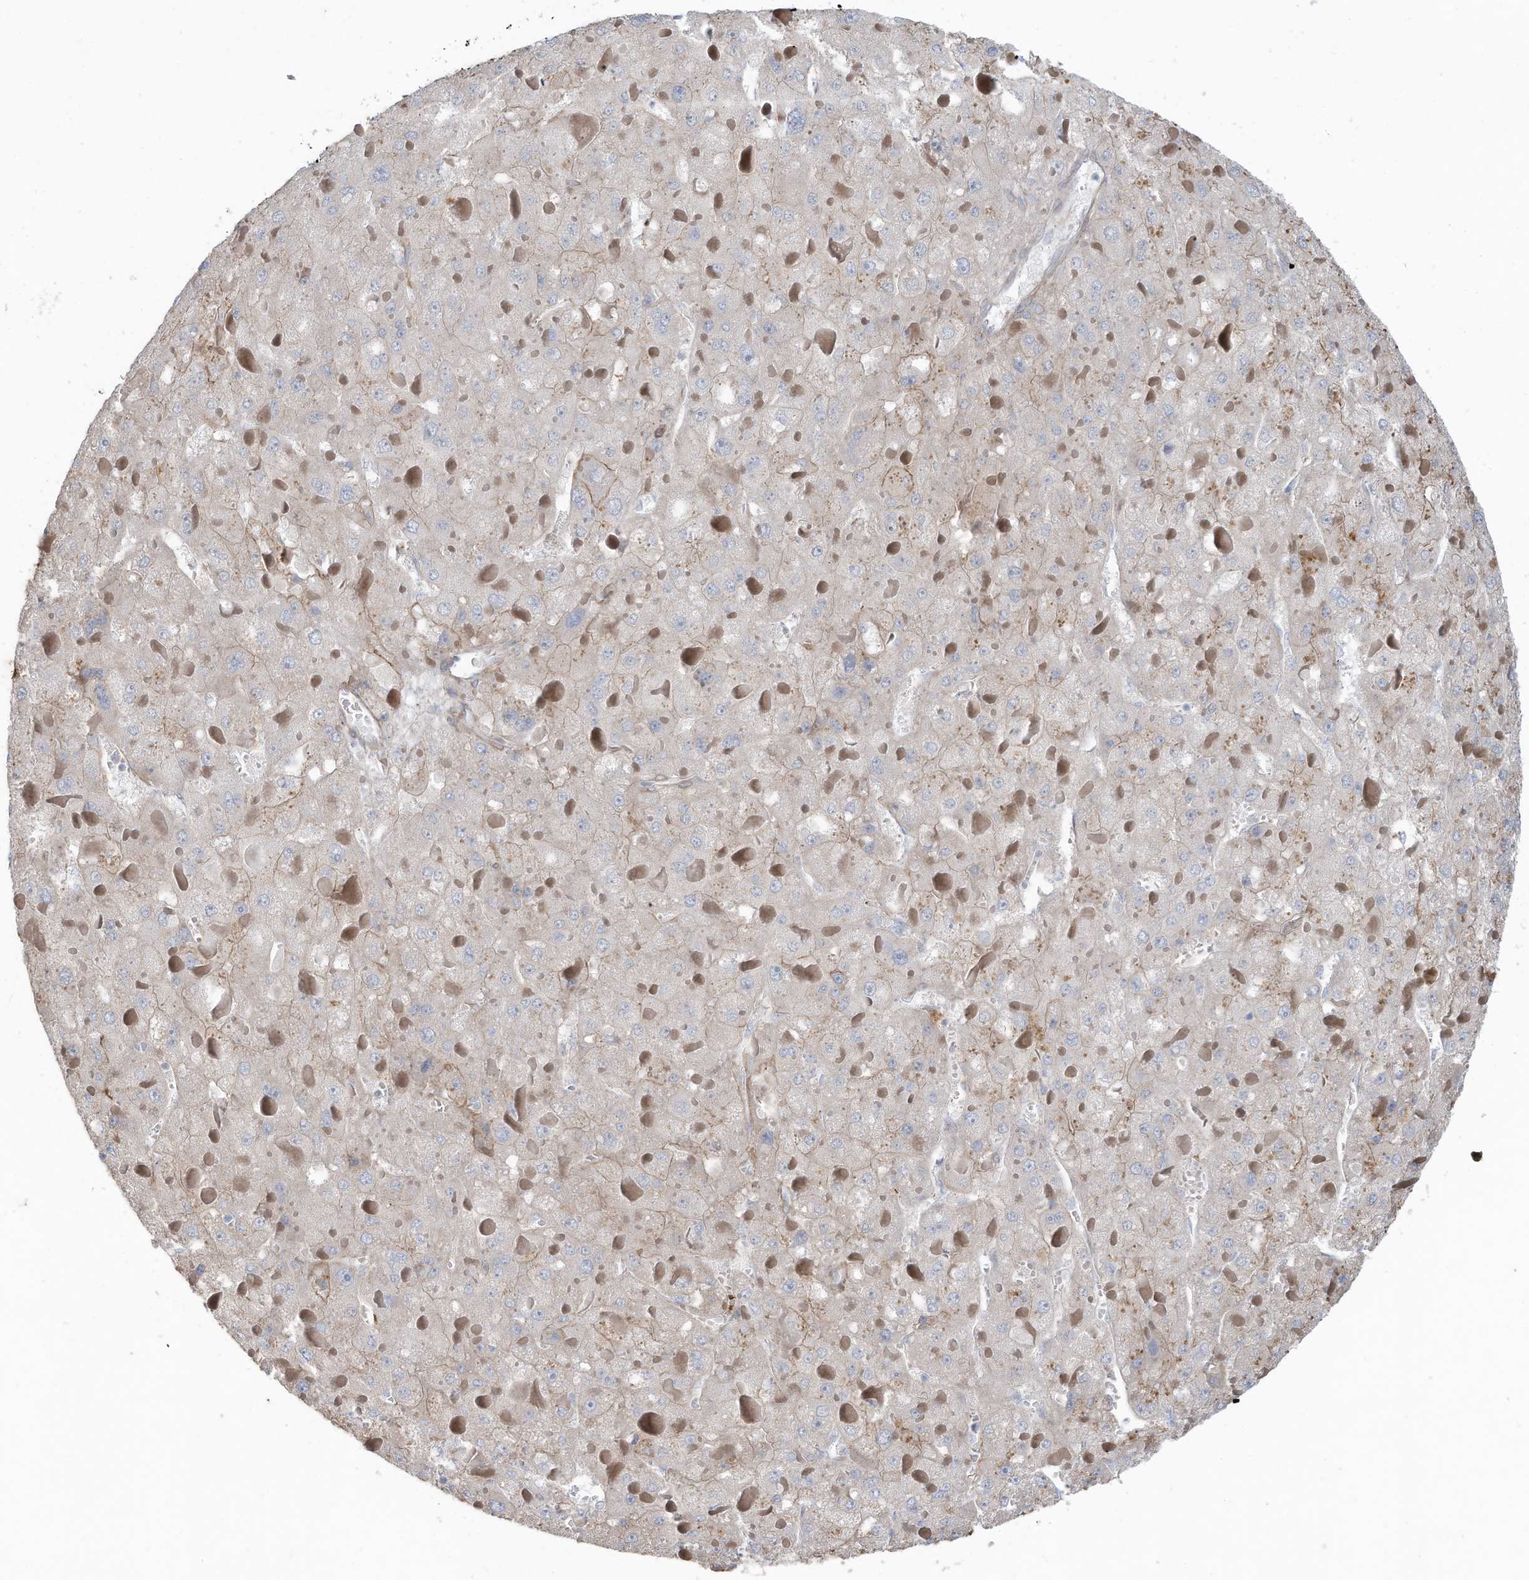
{"staining": {"intensity": "weak", "quantity": "<25%", "location": "cytoplasmic/membranous"}, "tissue": "liver cancer", "cell_type": "Tumor cells", "image_type": "cancer", "snomed": [{"axis": "morphology", "description": "Carcinoma, Hepatocellular, NOS"}, {"axis": "topography", "description": "Liver"}], "caption": "A high-resolution histopathology image shows immunohistochemistry staining of hepatocellular carcinoma (liver), which shows no significant expression in tumor cells.", "gene": "SLC17A7", "patient": {"sex": "female", "age": 73}}